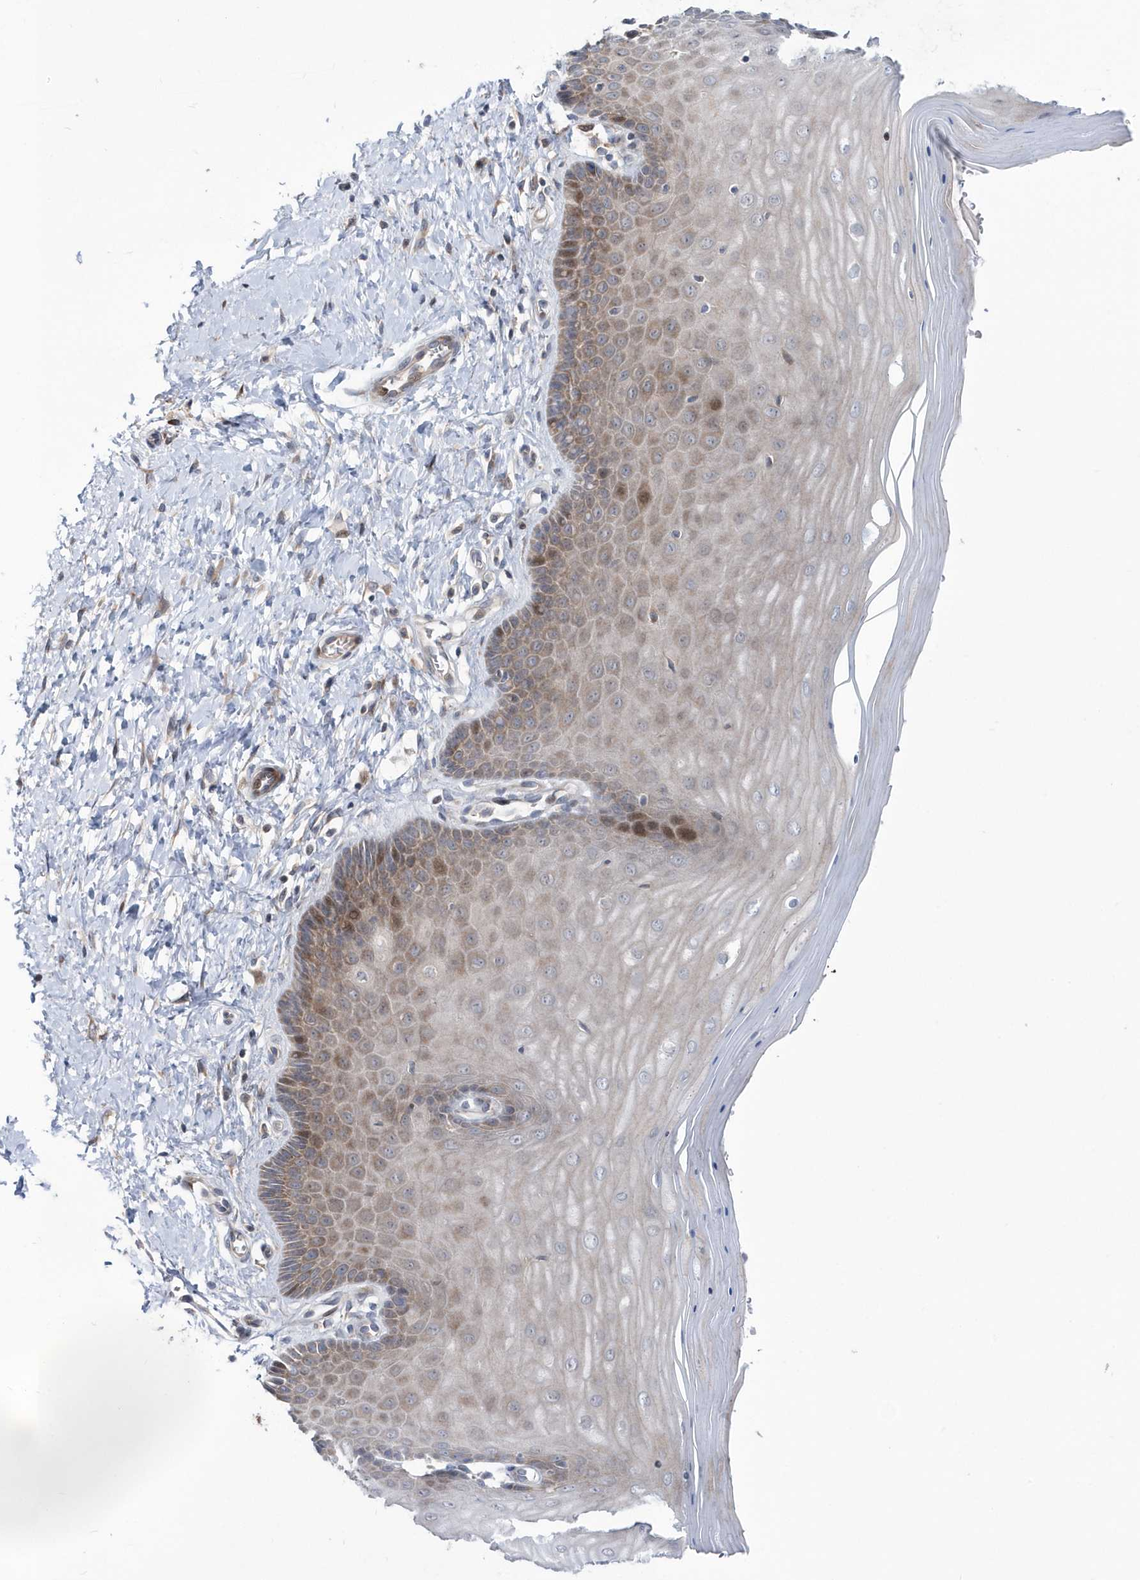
{"staining": {"intensity": "moderate", "quantity": ">75%", "location": "cytoplasmic/membranous"}, "tissue": "cervix", "cell_type": "Glandular cells", "image_type": "normal", "snomed": [{"axis": "morphology", "description": "Normal tissue, NOS"}, {"axis": "topography", "description": "Cervix"}], "caption": "This is an image of IHC staining of benign cervix, which shows moderate positivity in the cytoplasmic/membranous of glandular cells.", "gene": "DSPP", "patient": {"sex": "female", "age": 55}}